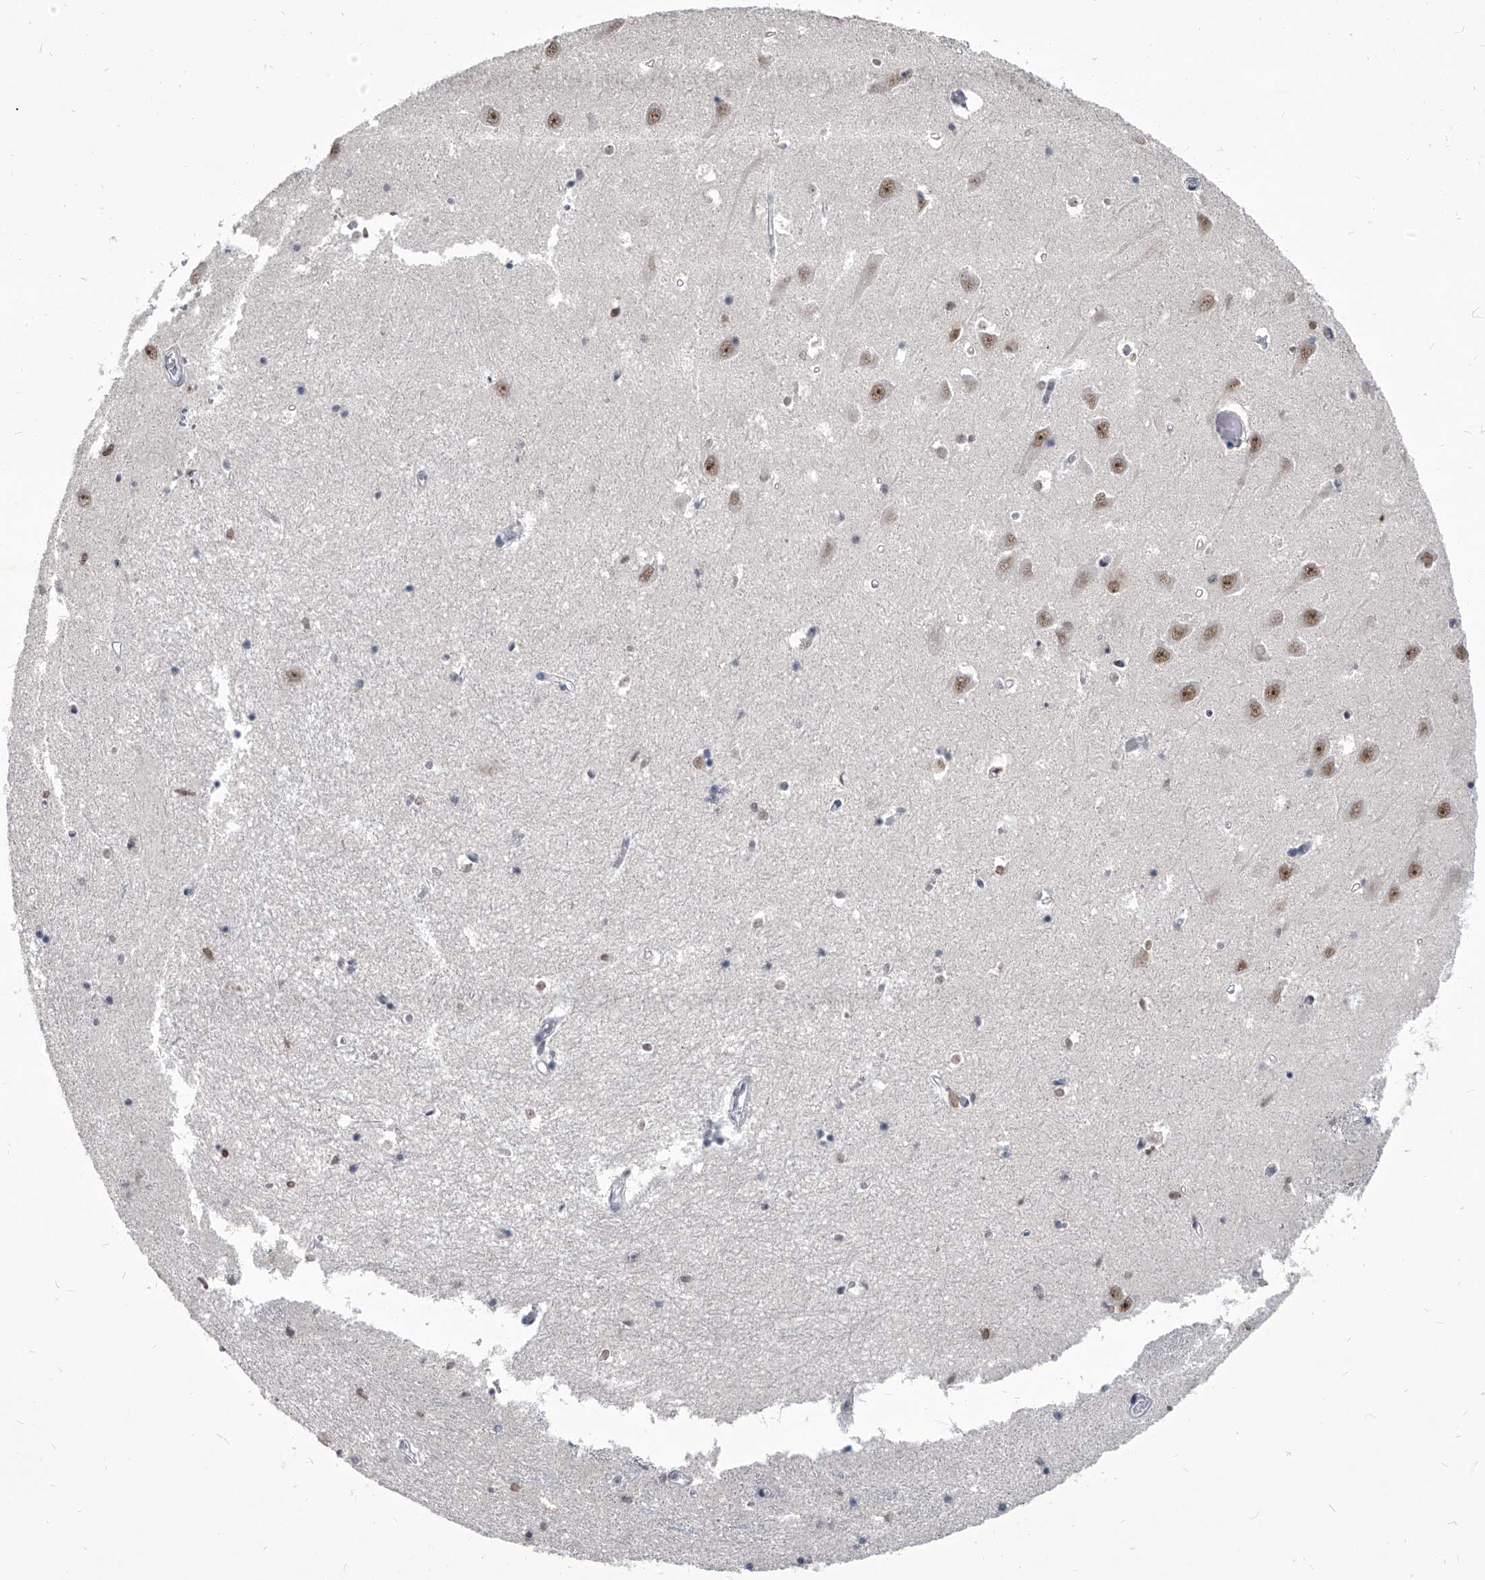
{"staining": {"intensity": "weak", "quantity": "<25%", "location": "nuclear"}, "tissue": "hippocampus", "cell_type": "Glial cells", "image_type": "normal", "snomed": [{"axis": "morphology", "description": "Normal tissue, NOS"}, {"axis": "topography", "description": "Hippocampus"}], "caption": "This is an IHC photomicrograph of unremarkable human hippocampus. There is no expression in glial cells.", "gene": "PPIL4", "patient": {"sex": "male", "age": 70}}